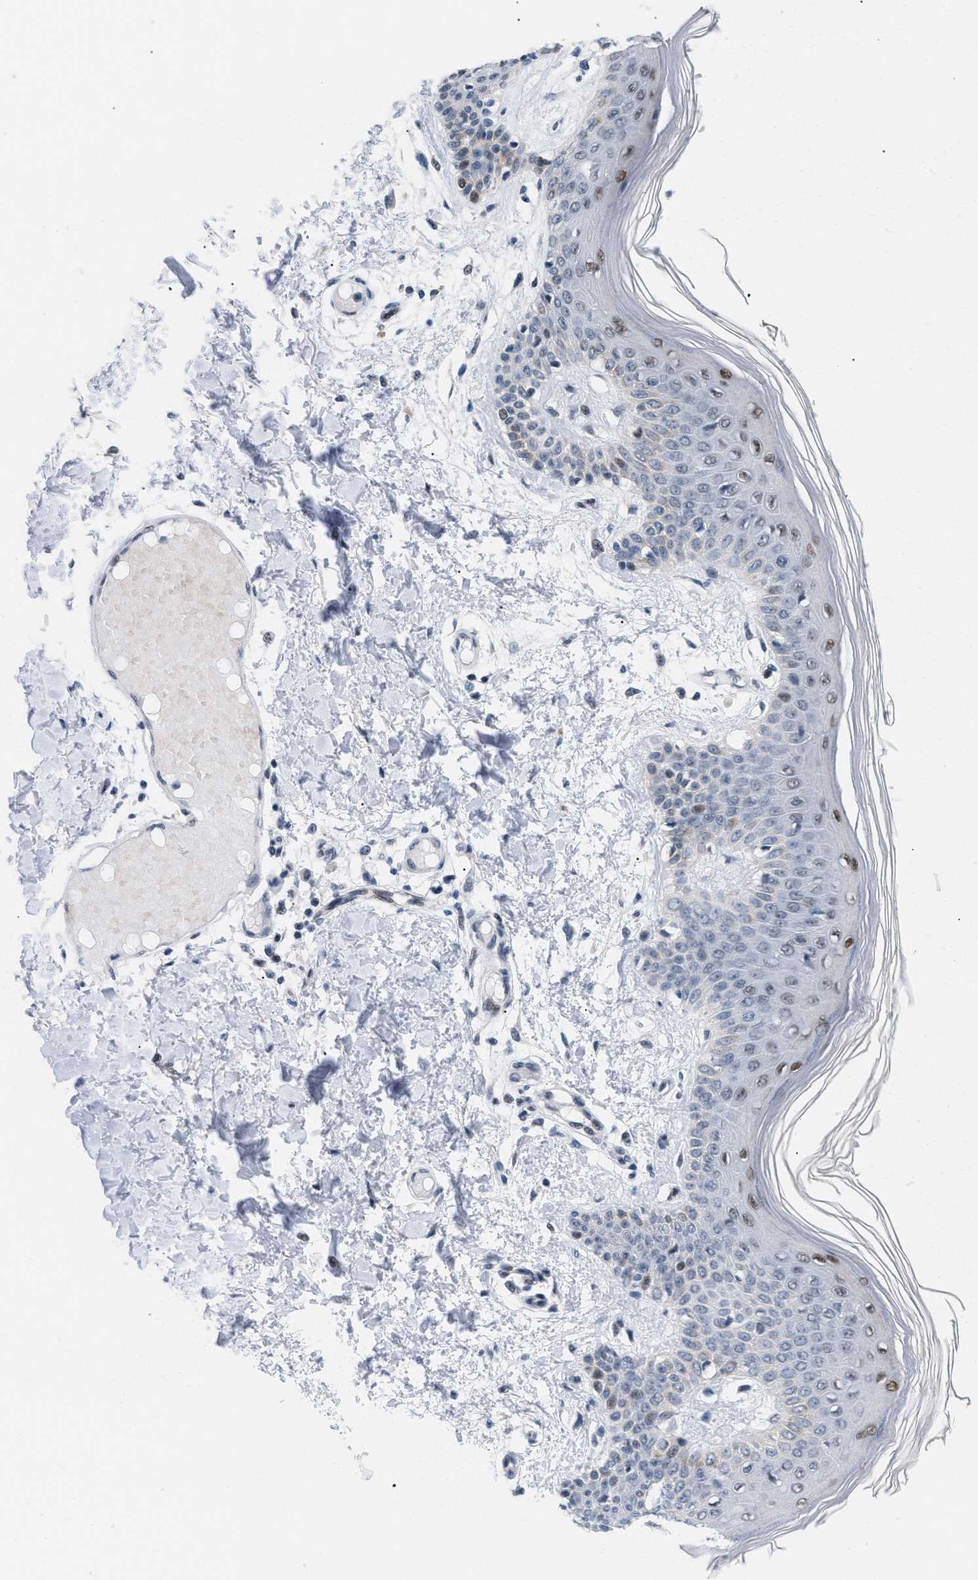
{"staining": {"intensity": "weak", "quantity": "25%-75%", "location": "nuclear"}, "tissue": "skin", "cell_type": "Fibroblasts", "image_type": "normal", "snomed": [{"axis": "morphology", "description": "Normal tissue, NOS"}, {"axis": "topography", "description": "Skin"}], "caption": "Immunohistochemical staining of benign human skin exhibits 25%-75% levels of weak nuclear protein expression in about 25%-75% of fibroblasts.", "gene": "PPARD", "patient": {"sex": "male", "age": 53}}